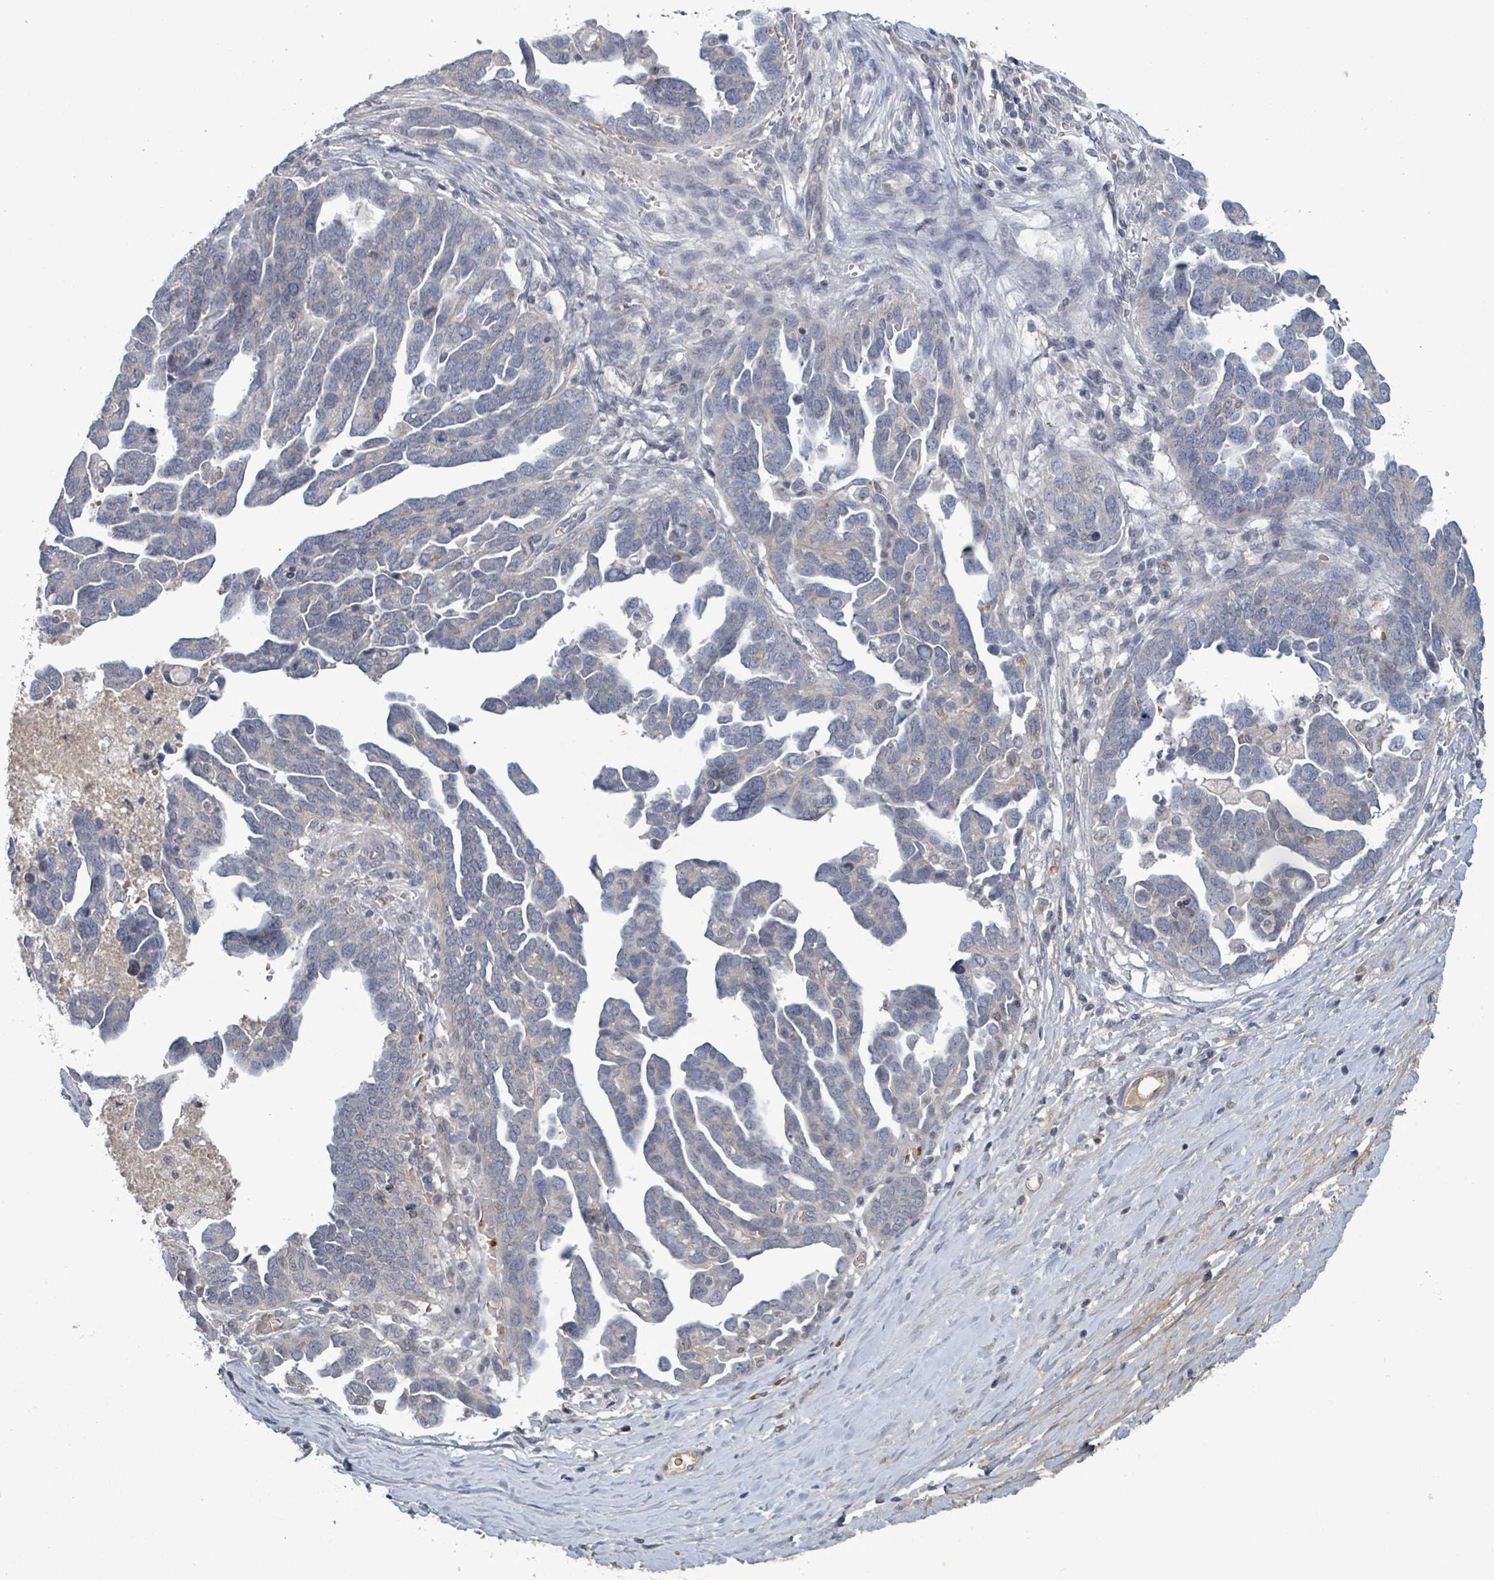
{"staining": {"intensity": "negative", "quantity": "none", "location": "none"}, "tissue": "ovarian cancer", "cell_type": "Tumor cells", "image_type": "cancer", "snomed": [{"axis": "morphology", "description": "Cystadenocarcinoma, serous, NOS"}, {"axis": "topography", "description": "Ovary"}], "caption": "IHC histopathology image of neoplastic tissue: human ovarian serous cystadenocarcinoma stained with DAB demonstrates no significant protein positivity in tumor cells.", "gene": "GRM8", "patient": {"sex": "female", "age": 54}}